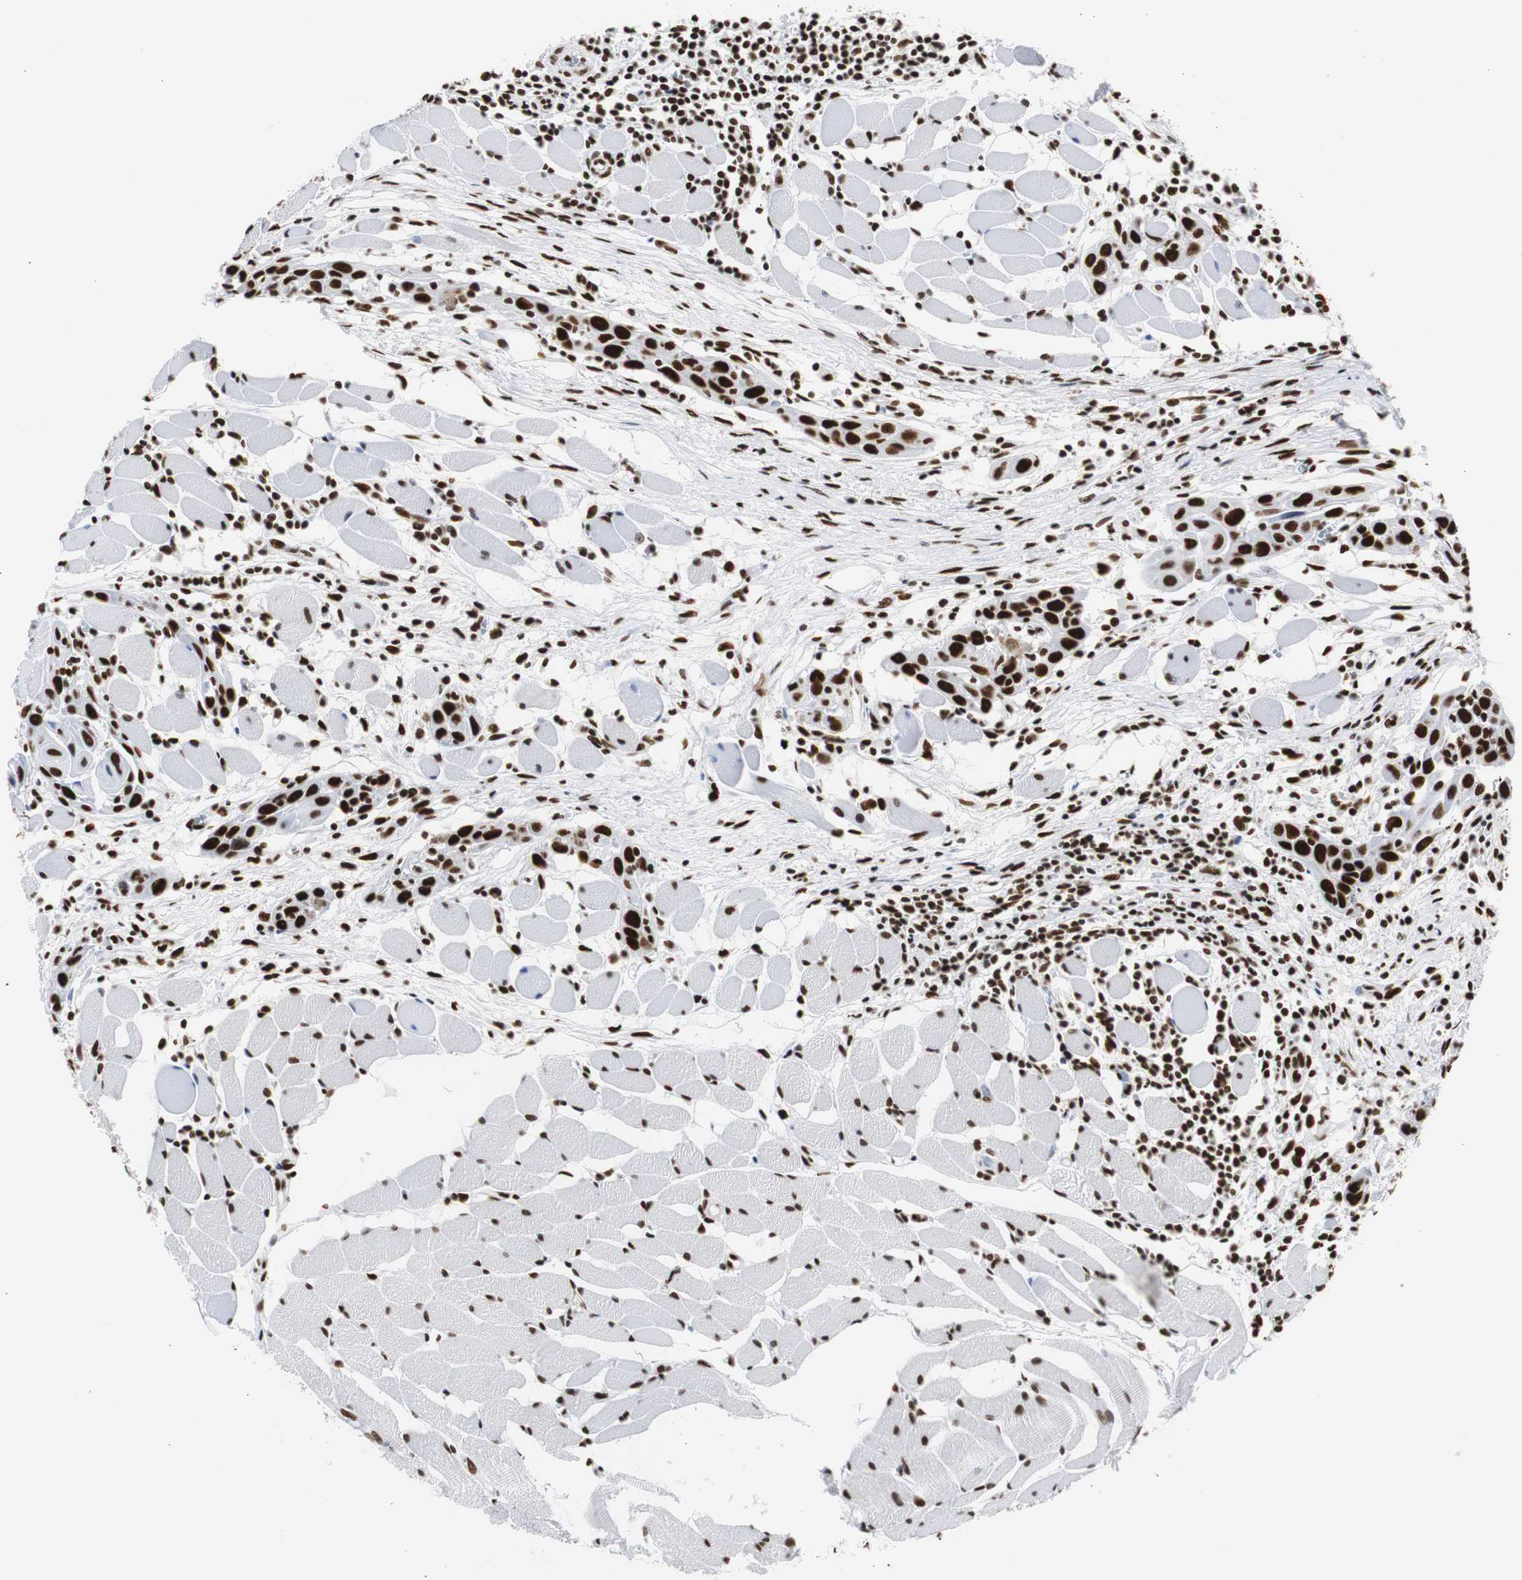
{"staining": {"intensity": "strong", "quantity": ">75%", "location": "nuclear"}, "tissue": "head and neck cancer", "cell_type": "Tumor cells", "image_type": "cancer", "snomed": [{"axis": "morphology", "description": "Squamous cell carcinoma, NOS"}, {"axis": "topography", "description": "Oral tissue"}, {"axis": "topography", "description": "Head-Neck"}], "caption": "Squamous cell carcinoma (head and neck) stained with a protein marker displays strong staining in tumor cells.", "gene": "HNRNPH2", "patient": {"sex": "female", "age": 50}}